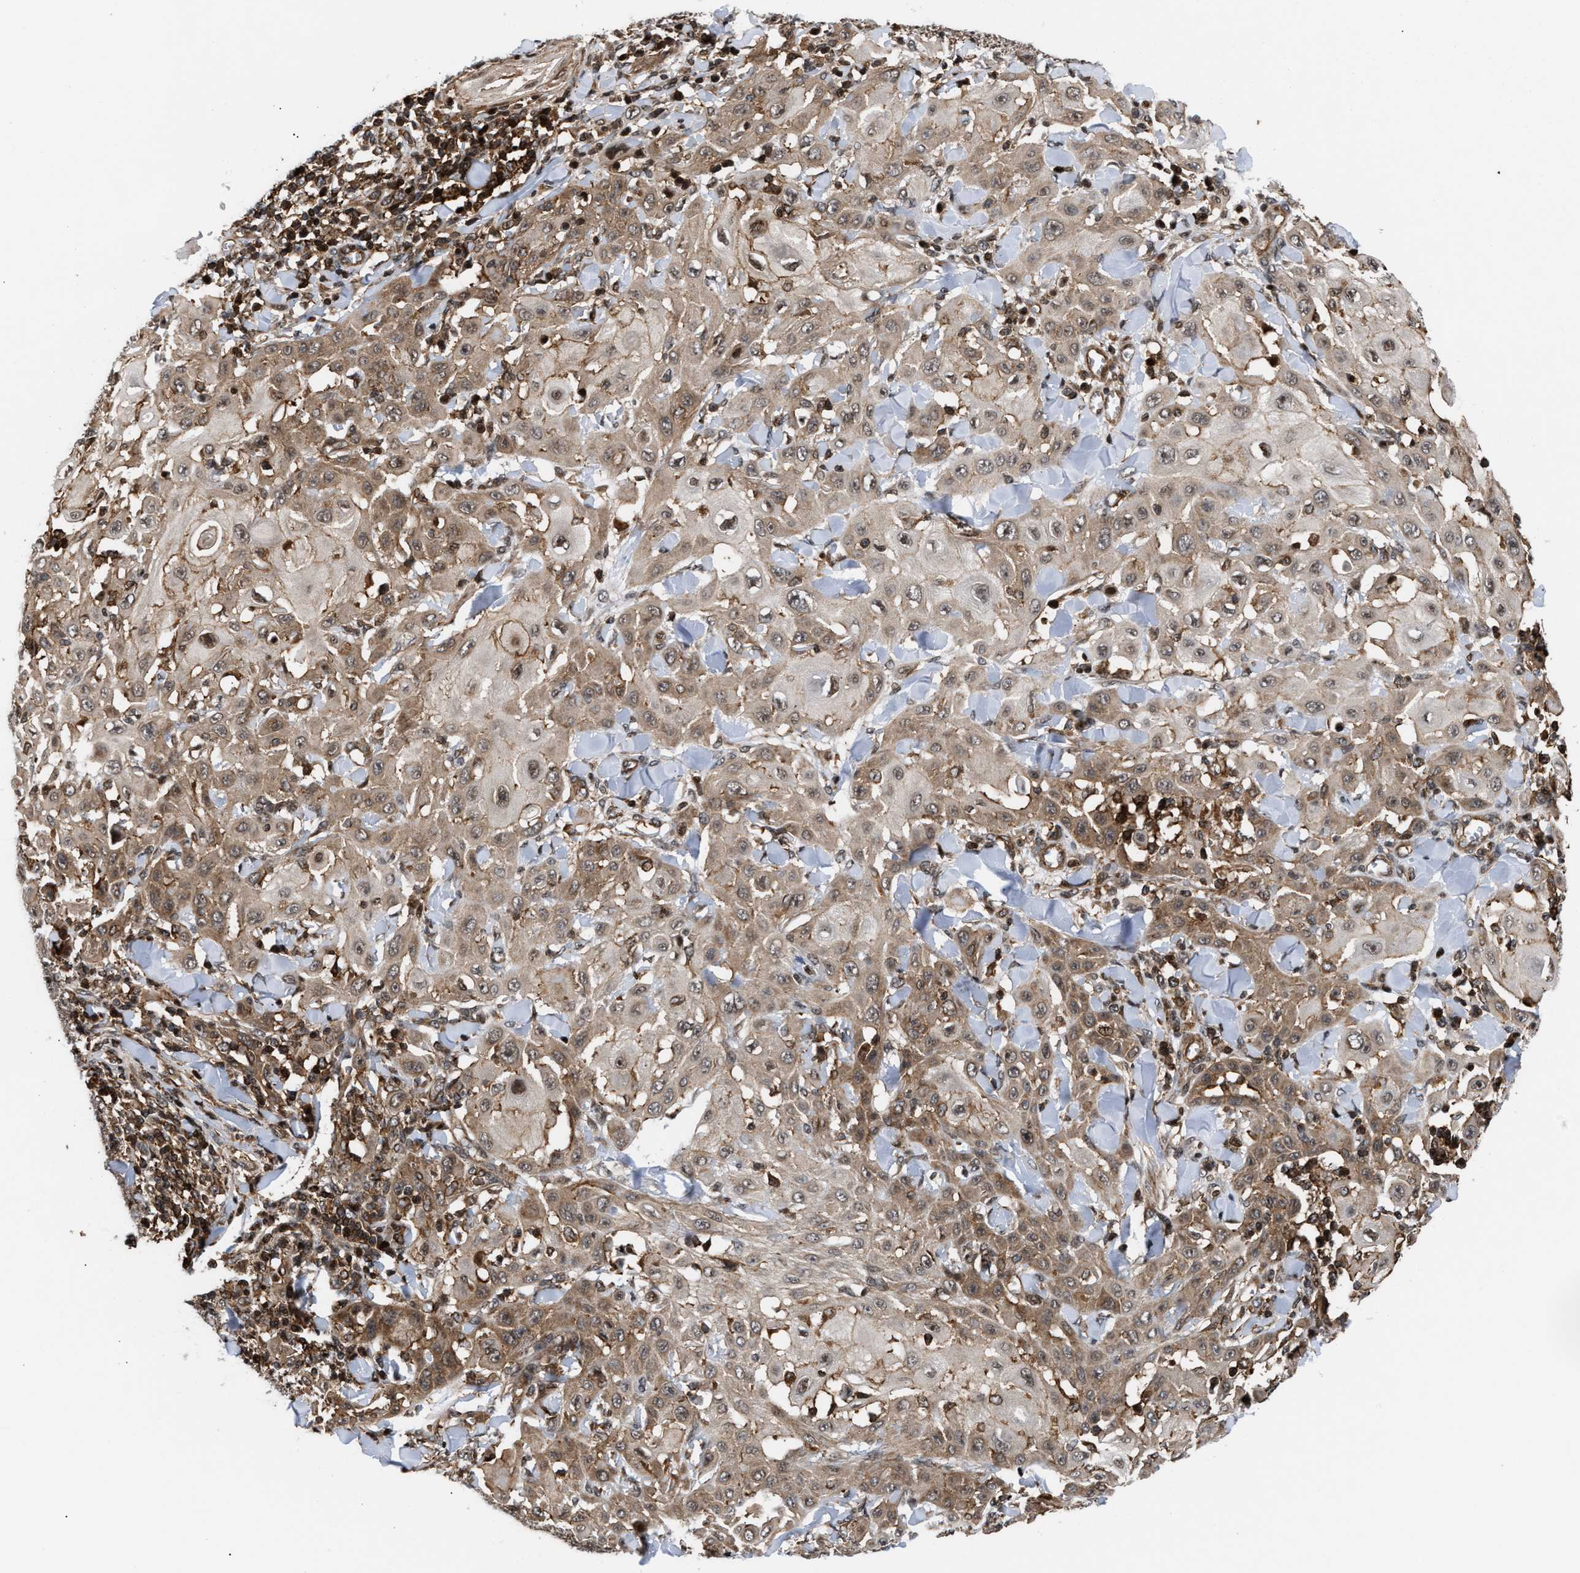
{"staining": {"intensity": "moderate", "quantity": ">75%", "location": "cytoplasmic/membranous"}, "tissue": "skin cancer", "cell_type": "Tumor cells", "image_type": "cancer", "snomed": [{"axis": "morphology", "description": "Squamous cell carcinoma, NOS"}, {"axis": "topography", "description": "Skin"}], "caption": "A brown stain labels moderate cytoplasmic/membranous staining of a protein in human squamous cell carcinoma (skin) tumor cells. The staining was performed using DAB (3,3'-diaminobenzidine) to visualize the protein expression in brown, while the nuclei were stained in blue with hematoxylin (Magnification: 20x).", "gene": "STAU2", "patient": {"sex": "male", "age": 24}}